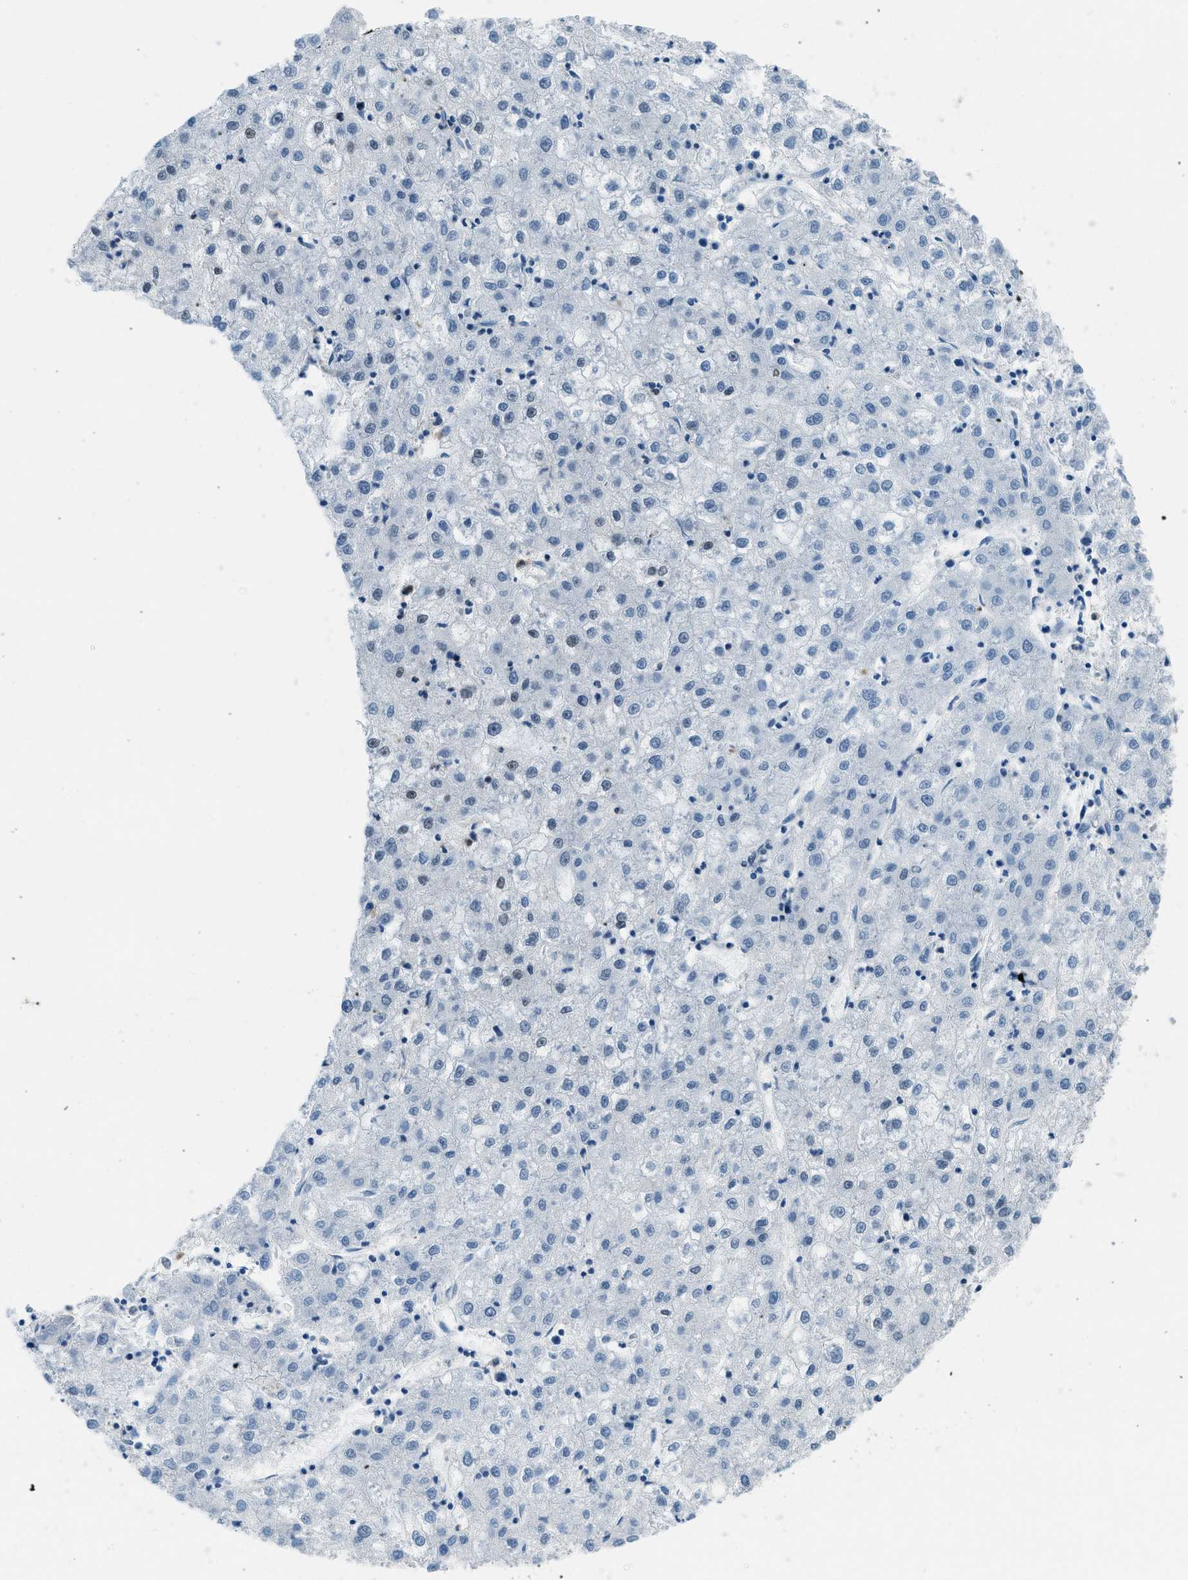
{"staining": {"intensity": "negative", "quantity": "none", "location": "none"}, "tissue": "liver cancer", "cell_type": "Tumor cells", "image_type": "cancer", "snomed": [{"axis": "morphology", "description": "Carcinoma, Hepatocellular, NOS"}, {"axis": "topography", "description": "Liver"}], "caption": "Image shows no significant protein positivity in tumor cells of liver cancer.", "gene": "OGFR", "patient": {"sex": "male", "age": 72}}